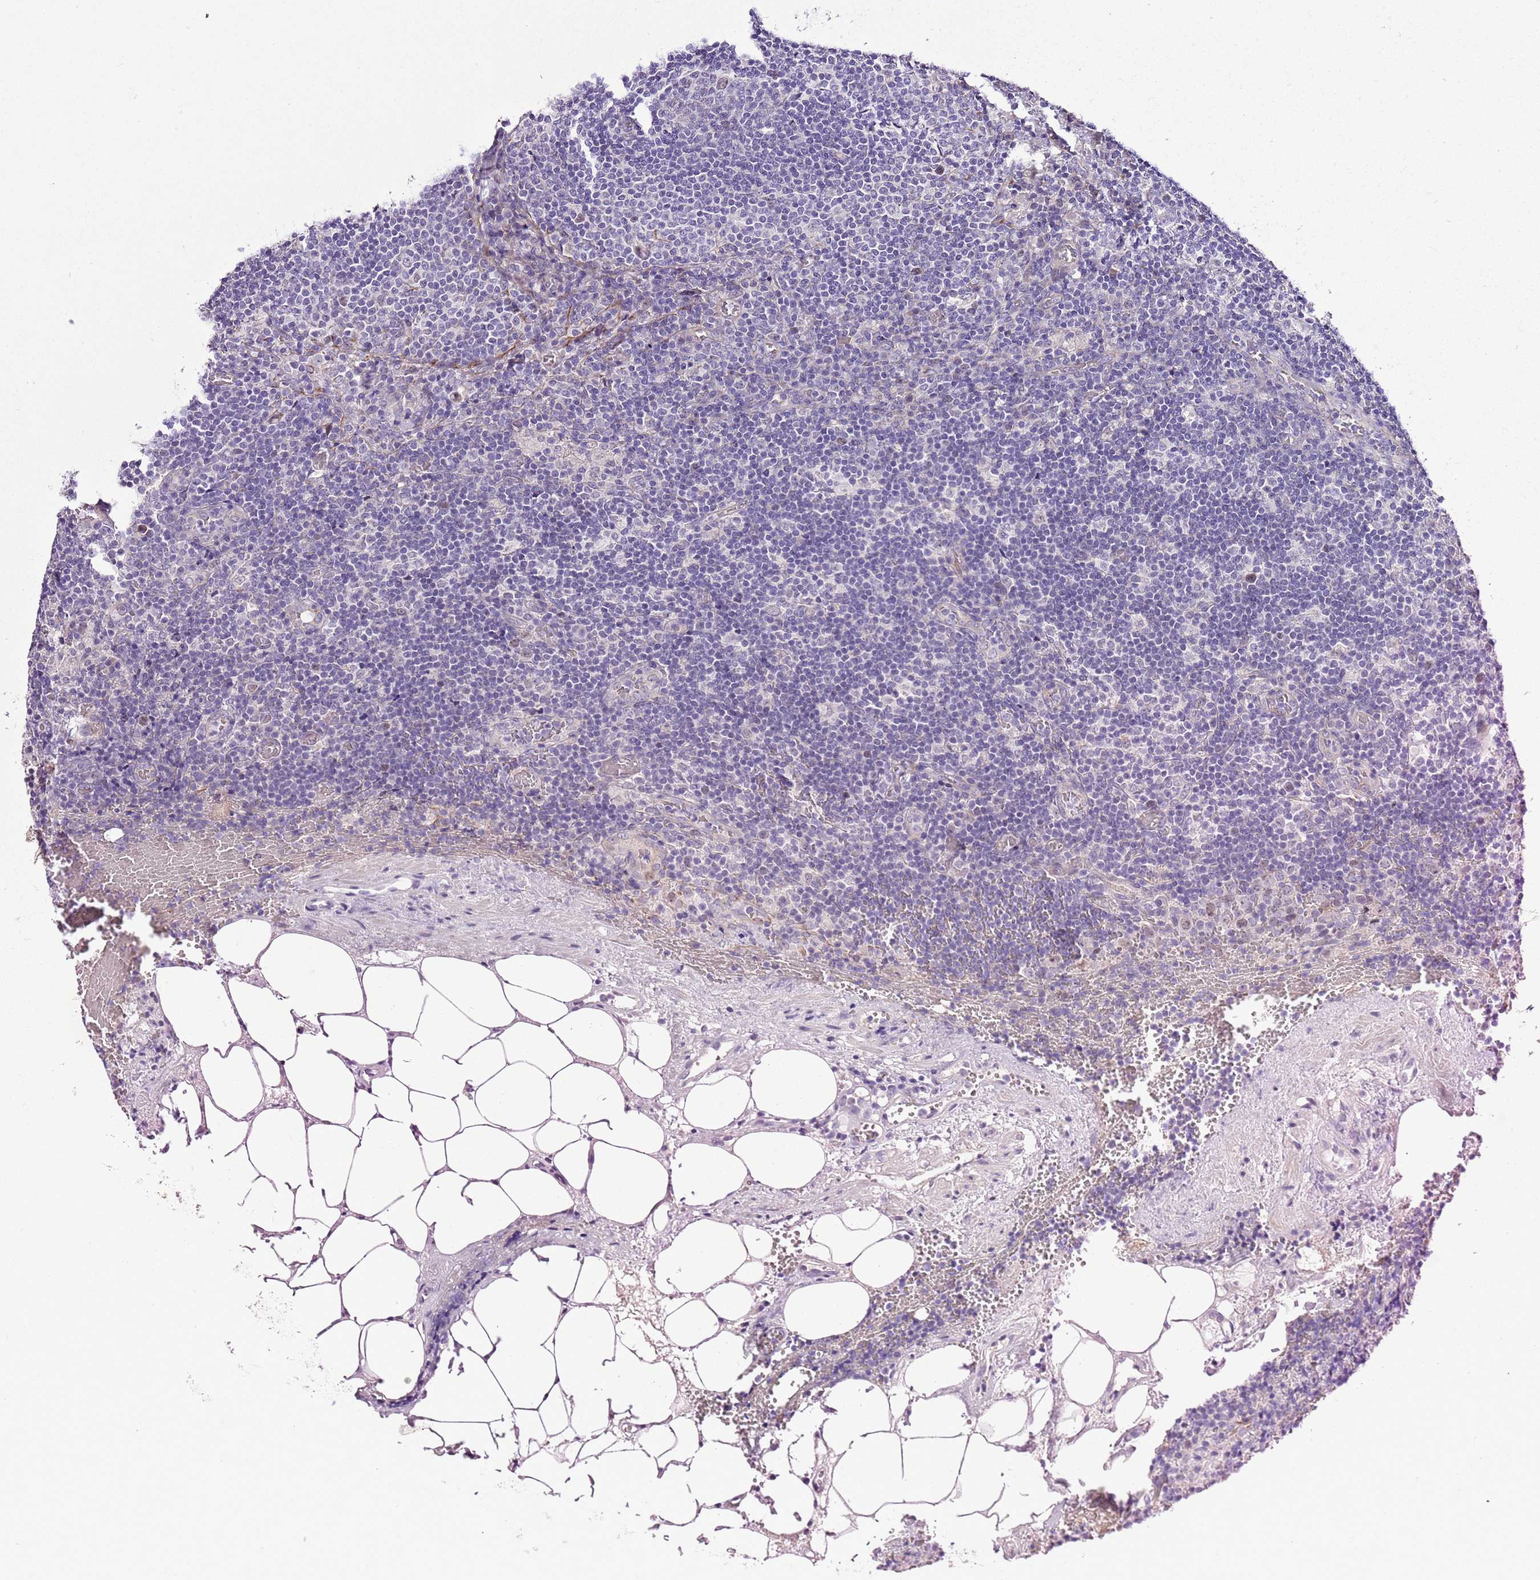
{"staining": {"intensity": "moderate", "quantity": "<25%", "location": "nuclear"}, "tissue": "lymph node", "cell_type": "Germinal center cells", "image_type": "normal", "snomed": [{"axis": "morphology", "description": "Normal tissue, NOS"}, {"axis": "topography", "description": "Lymph node"}], "caption": "Immunohistochemical staining of normal lymph node exhibits <25% levels of moderate nuclear protein positivity in approximately <25% of germinal center cells. (brown staining indicates protein expression, while blue staining denotes nuclei).", "gene": "FBRSL1", "patient": {"sex": "male", "age": 58}}